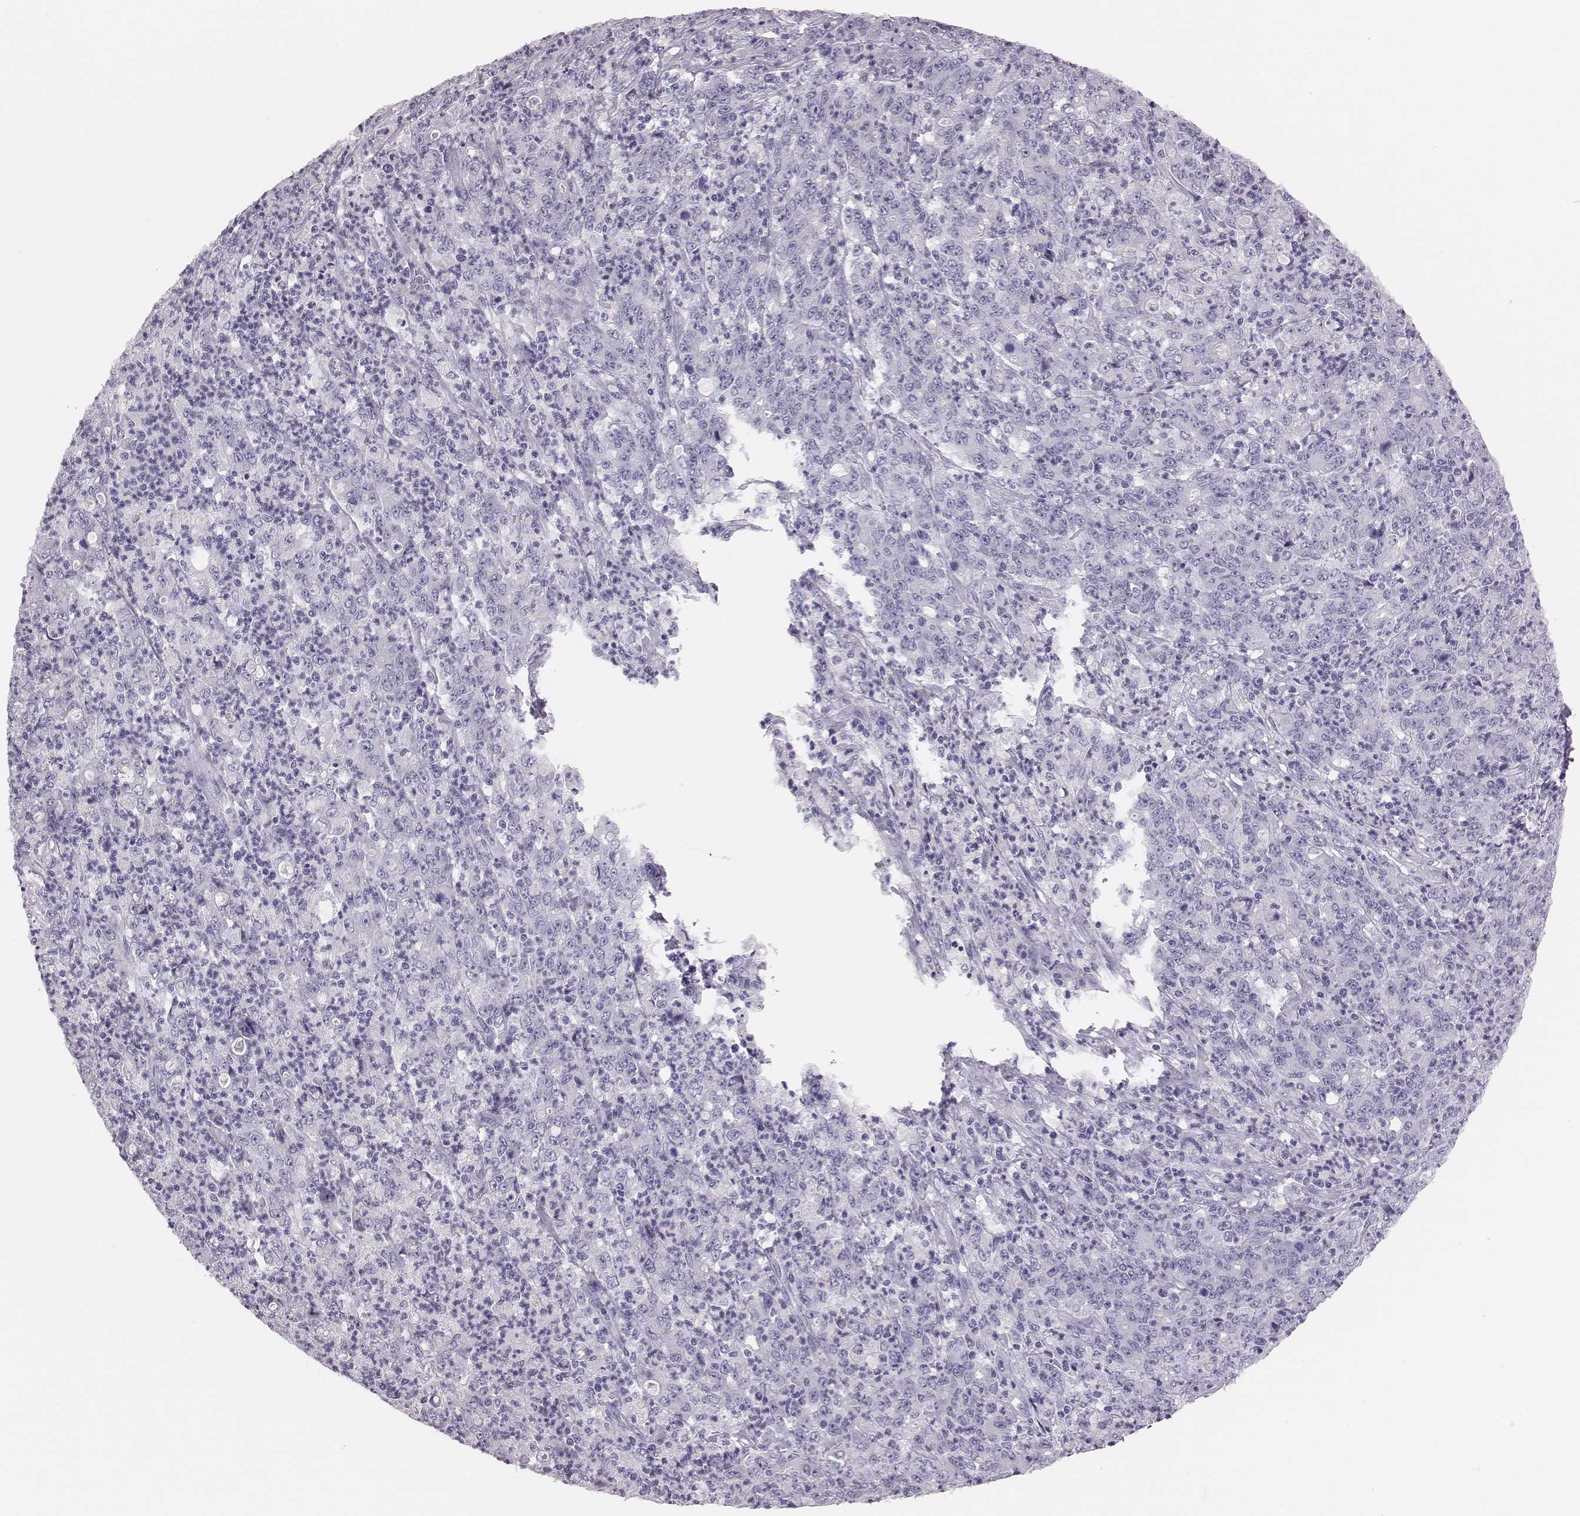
{"staining": {"intensity": "negative", "quantity": "none", "location": "none"}, "tissue": "stomach cancer", "cell_type": "Tumor cells", "image_type": "cancer", "snomed": [{"axis": "morphology", "description": "Adenocarcinoma, NOS"}, {"axis": "topography", "description": "Stomach, lower"}], "caption": "Immunohistochemical staining of stomach adenocarcinoma reveals no significant positivity in tumor cells.", "gene": "H1-6", "patient": {"sex": "female", "age": 71}}